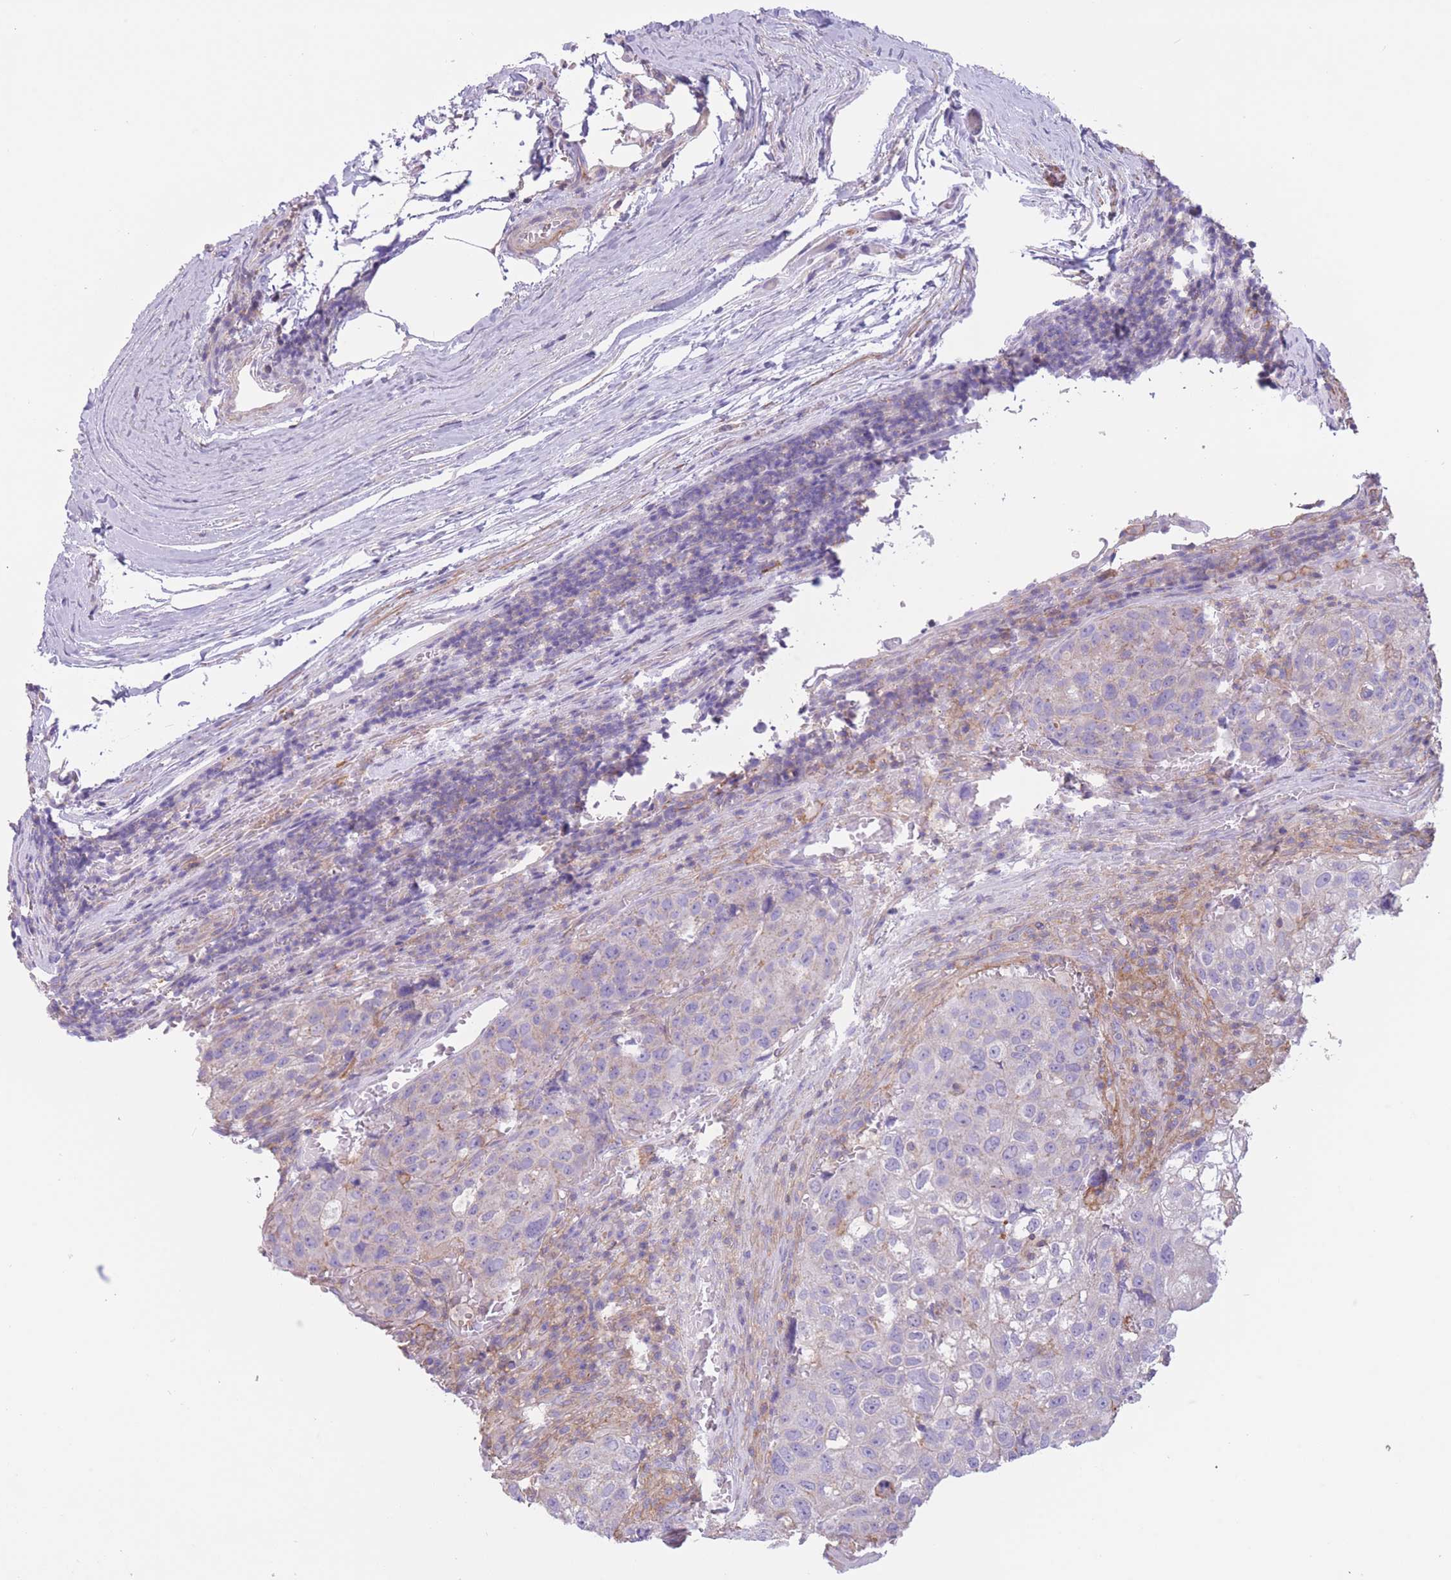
{"staining": {"intensity": "negative", "quantity": "none", "location": "none"}, "tissue": "urothelial cancer", "cell_type": "Tumor cells", "image_type": "cancer", "snomed": [{"axis": "morphology", "description": "Urothelial carcinoma, High grade"}, {"axis": "topography", "description": "Lymph node"}, {"axis": "topography", "description": "Urinary bladder"}], "caption": "High power microscopy image of an IHC micrograph of urothelial cancer, revealing no significant expression in tumor cells. (DAB immunohistochemistry with hematoxylin counter stain).", "gene": "PDHA1", "patient": {"sex": "male", "age": 51}}